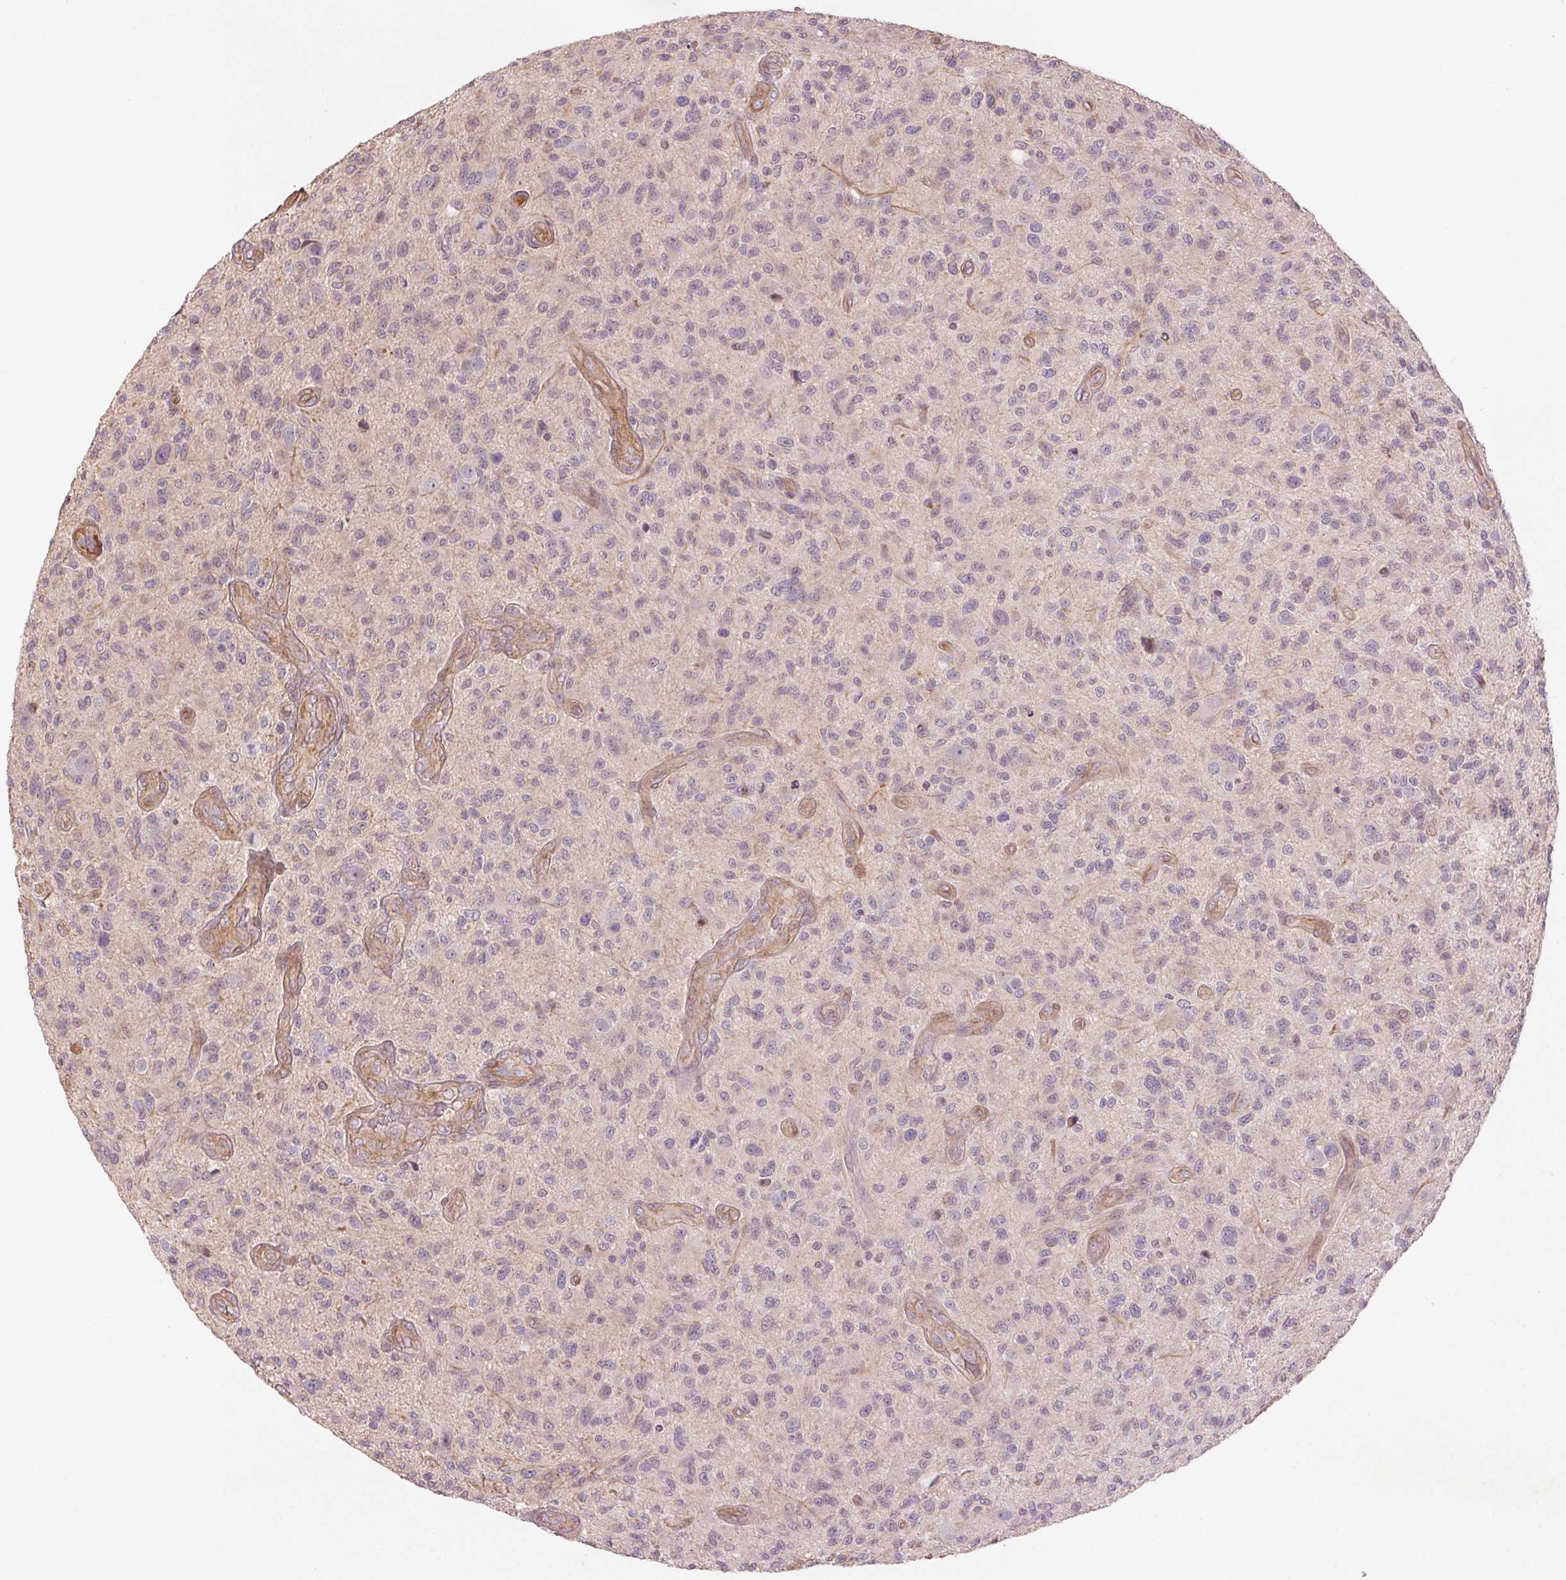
{"staining": {"intensity": "negative", "quantity": "none", "location": "none"}, "tissue": "glioma", "cell_type": "Tumor cells", "image_type": "cancer", "snomed": [{"axis": "morphology", "description": "Glioma, malignant, High grade"}, {"axis": "topography", "description": "Brain"}], "caption": "IHC of human malignant glioma (high-grade) demonstrates no positivity in tumor cells.", "gene": "CCSER1", "patient": {"sex": "male", "age": 47}}